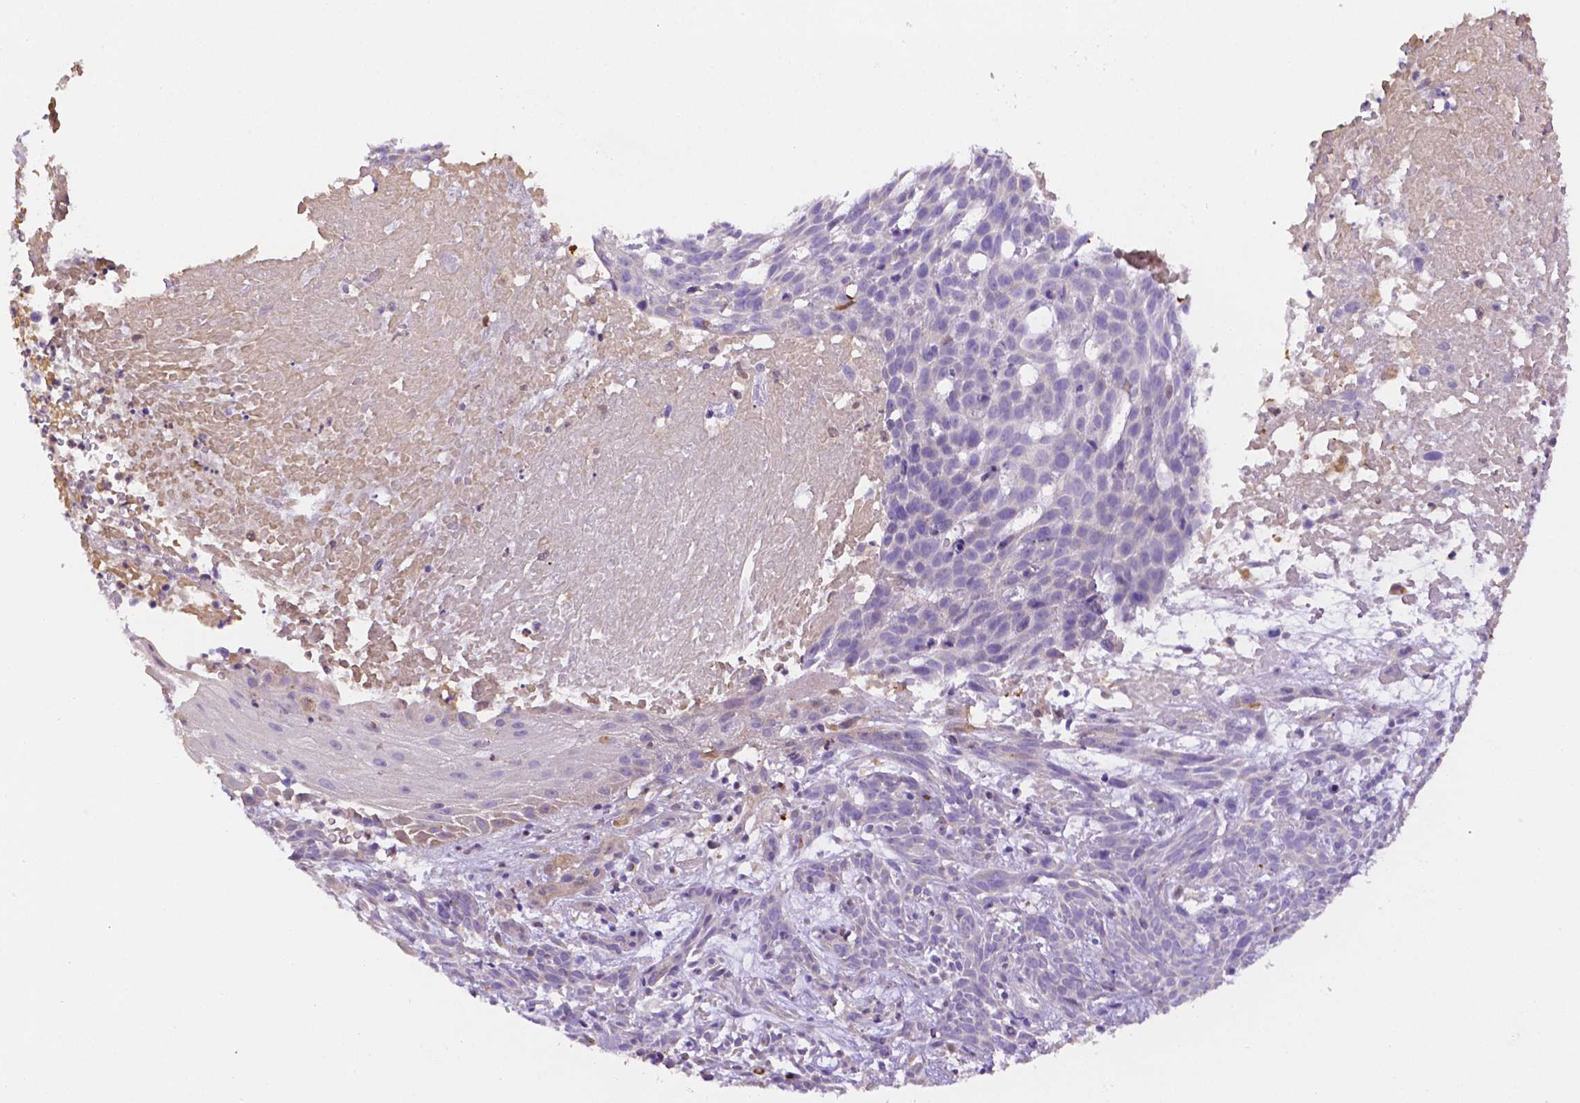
{"staining": {"intensity": "negative", "quantity": "none", "location": "none"}, "tissue": "skin cancer", "cell_type": "Tumor cells", "image_type": "cancer", "snomed": [{"axis": "morphology", "description": "Basal cell carcinoma"}, {"axis": "topography", "description": "Skin"}], "caption": "High magnification brightfield microscopy of skin basal cell carcinoma stained with DAB (3,3'-diaminobenzidine) (brown) and counterstained with hematoxylin (blue): tumor cells show no significant expression.", "gene": "NXPH2", "patient": {"sex": "male", "age": 59}}